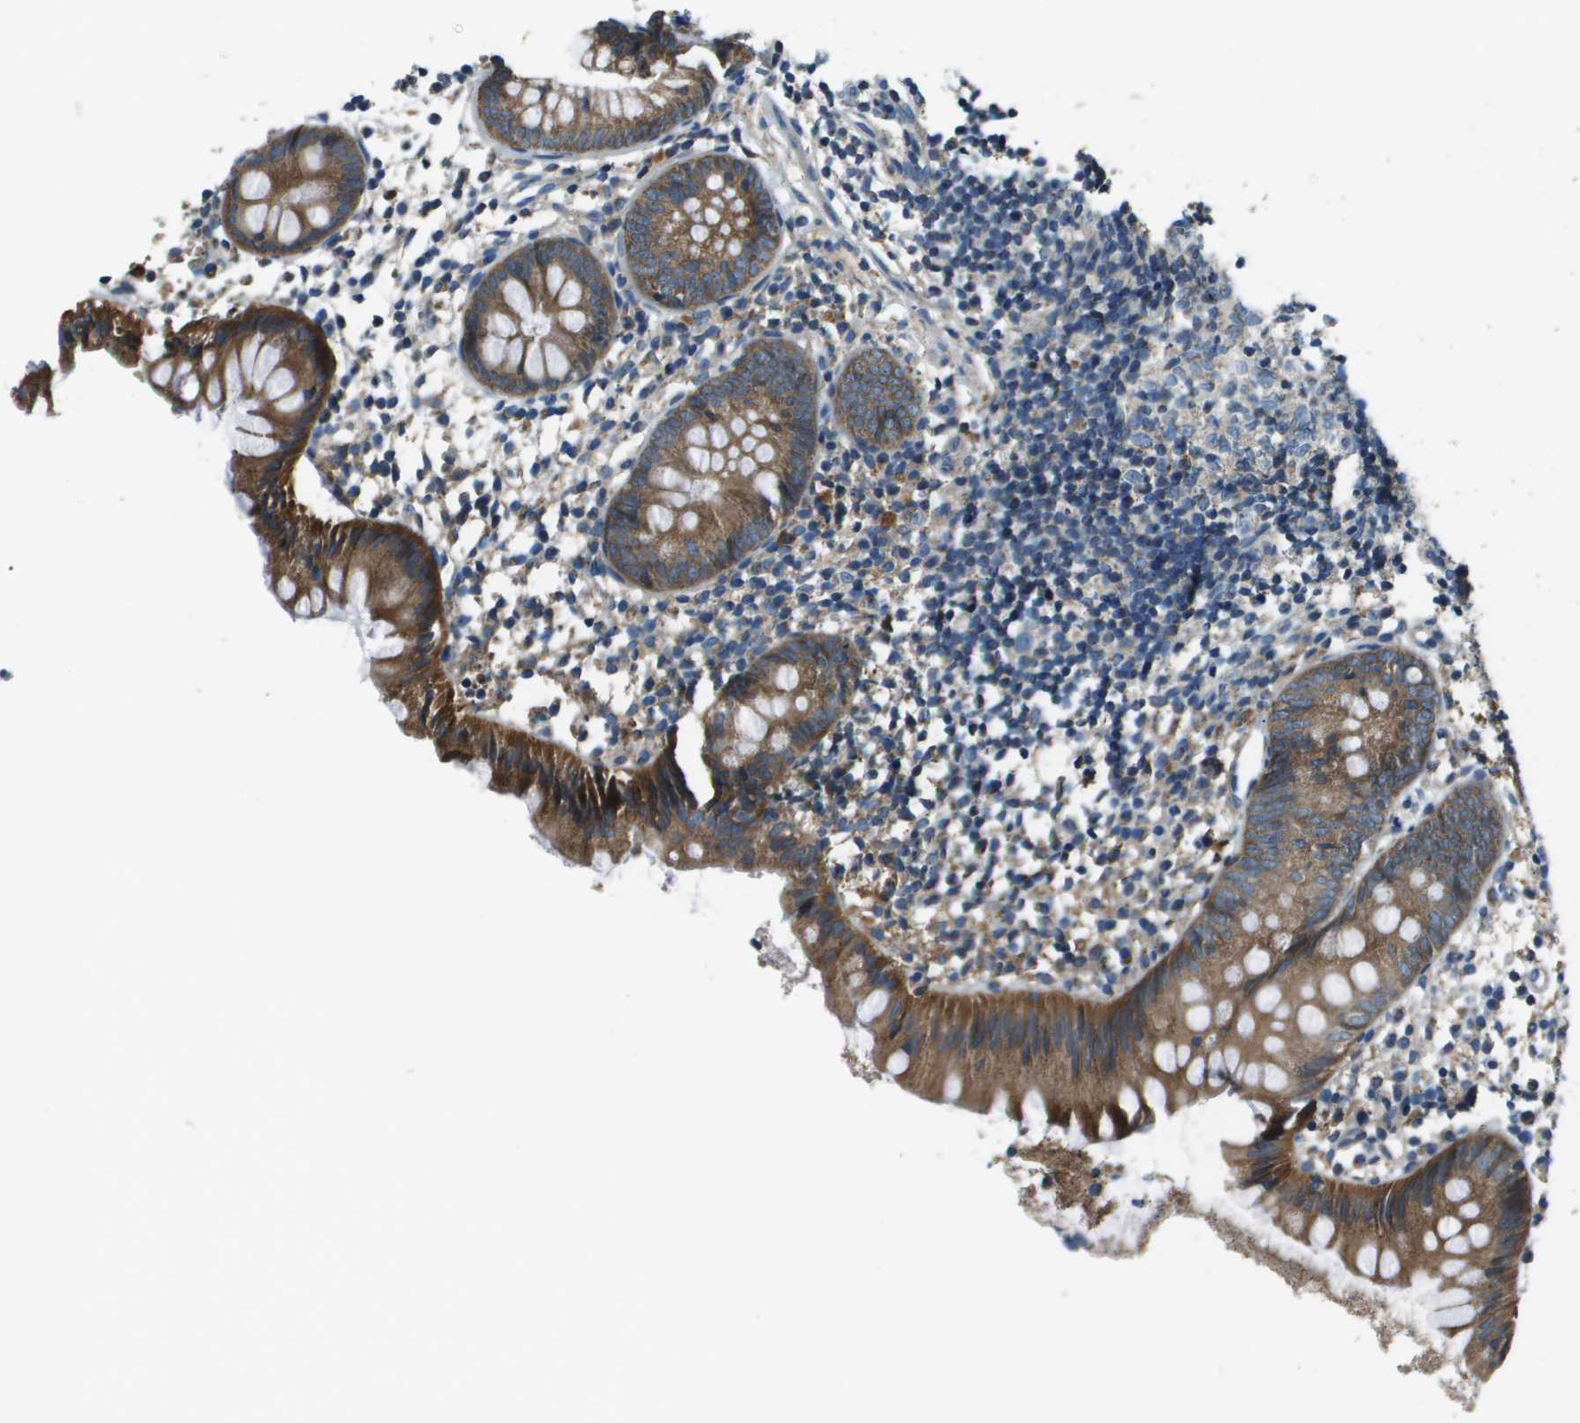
{"staining": {"intensity": "moderate", "quantity": ">75%", "location": "cytoplasmic/membranous"}, "tissue": "appendix", "cell_type": "Glandular cells", "image_type": "normal", "snomed": [{"axis": "morphology", "description": "Normal tissue, NOS"}, {"axis": "topography", "description": "Appendix"}], "caption": "An immunohistochemistry histopathology image of normal tissue is shown. Protein staining in brown shows moderate cytoplasmic/membranous positivity in appendix within glandular cells.", "gene": "TMEM51", "patient": {"sex": "female", "age": 20}}